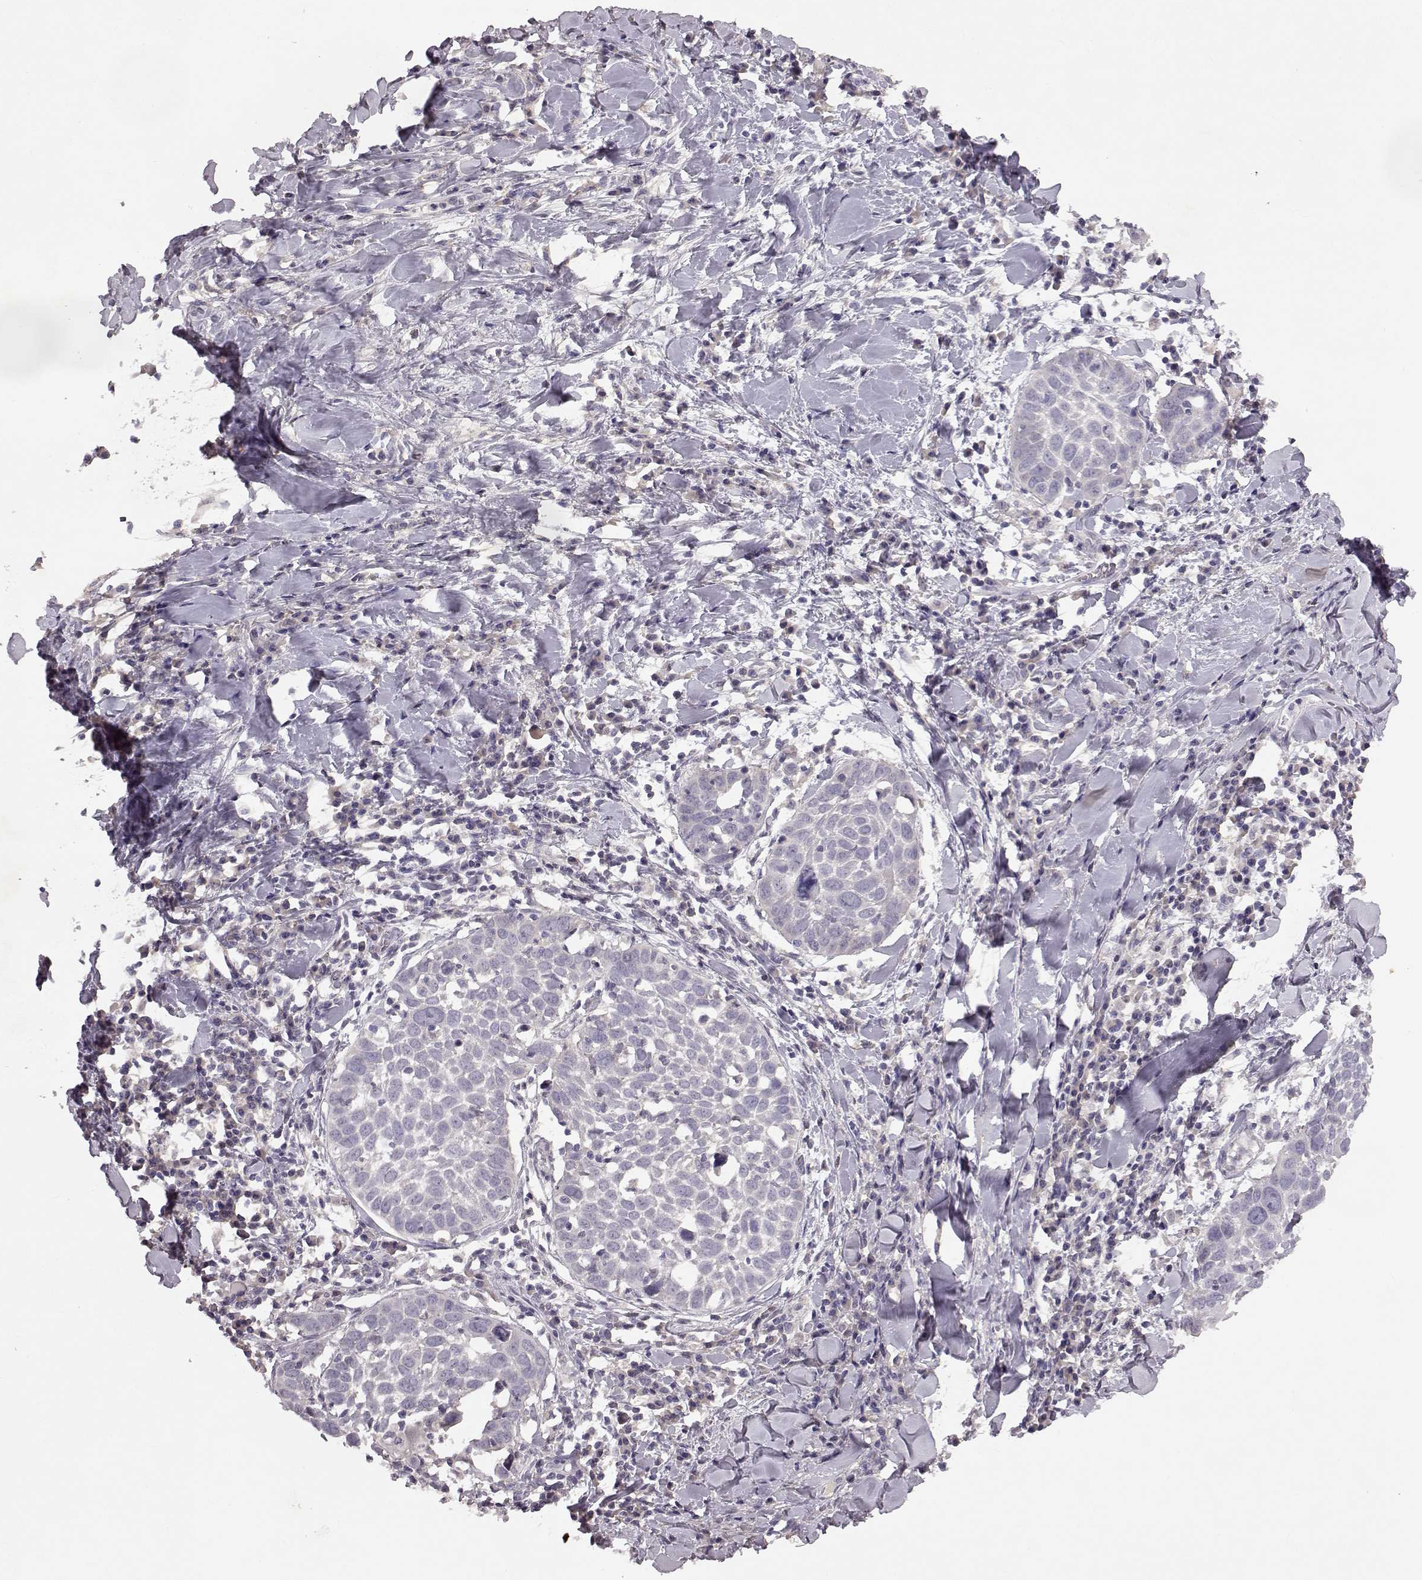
{"staining": {"intensity": "negative", "quantity": "none", "location": "none"}, "tissue": "lung cancer", "cell_type": "Tumor cells", "image_type": "cancer", "snomed": [{"axis": "morphology", "description": "Squamous cell carcinoma, NOS"}, {"axis": "topography", "description": "Lung"}], "caption": "Tumor cells are negative for protein expression in human lung cancer.", "gene": "SPAG17", "patient": {"sex": "male", "age": 57}}